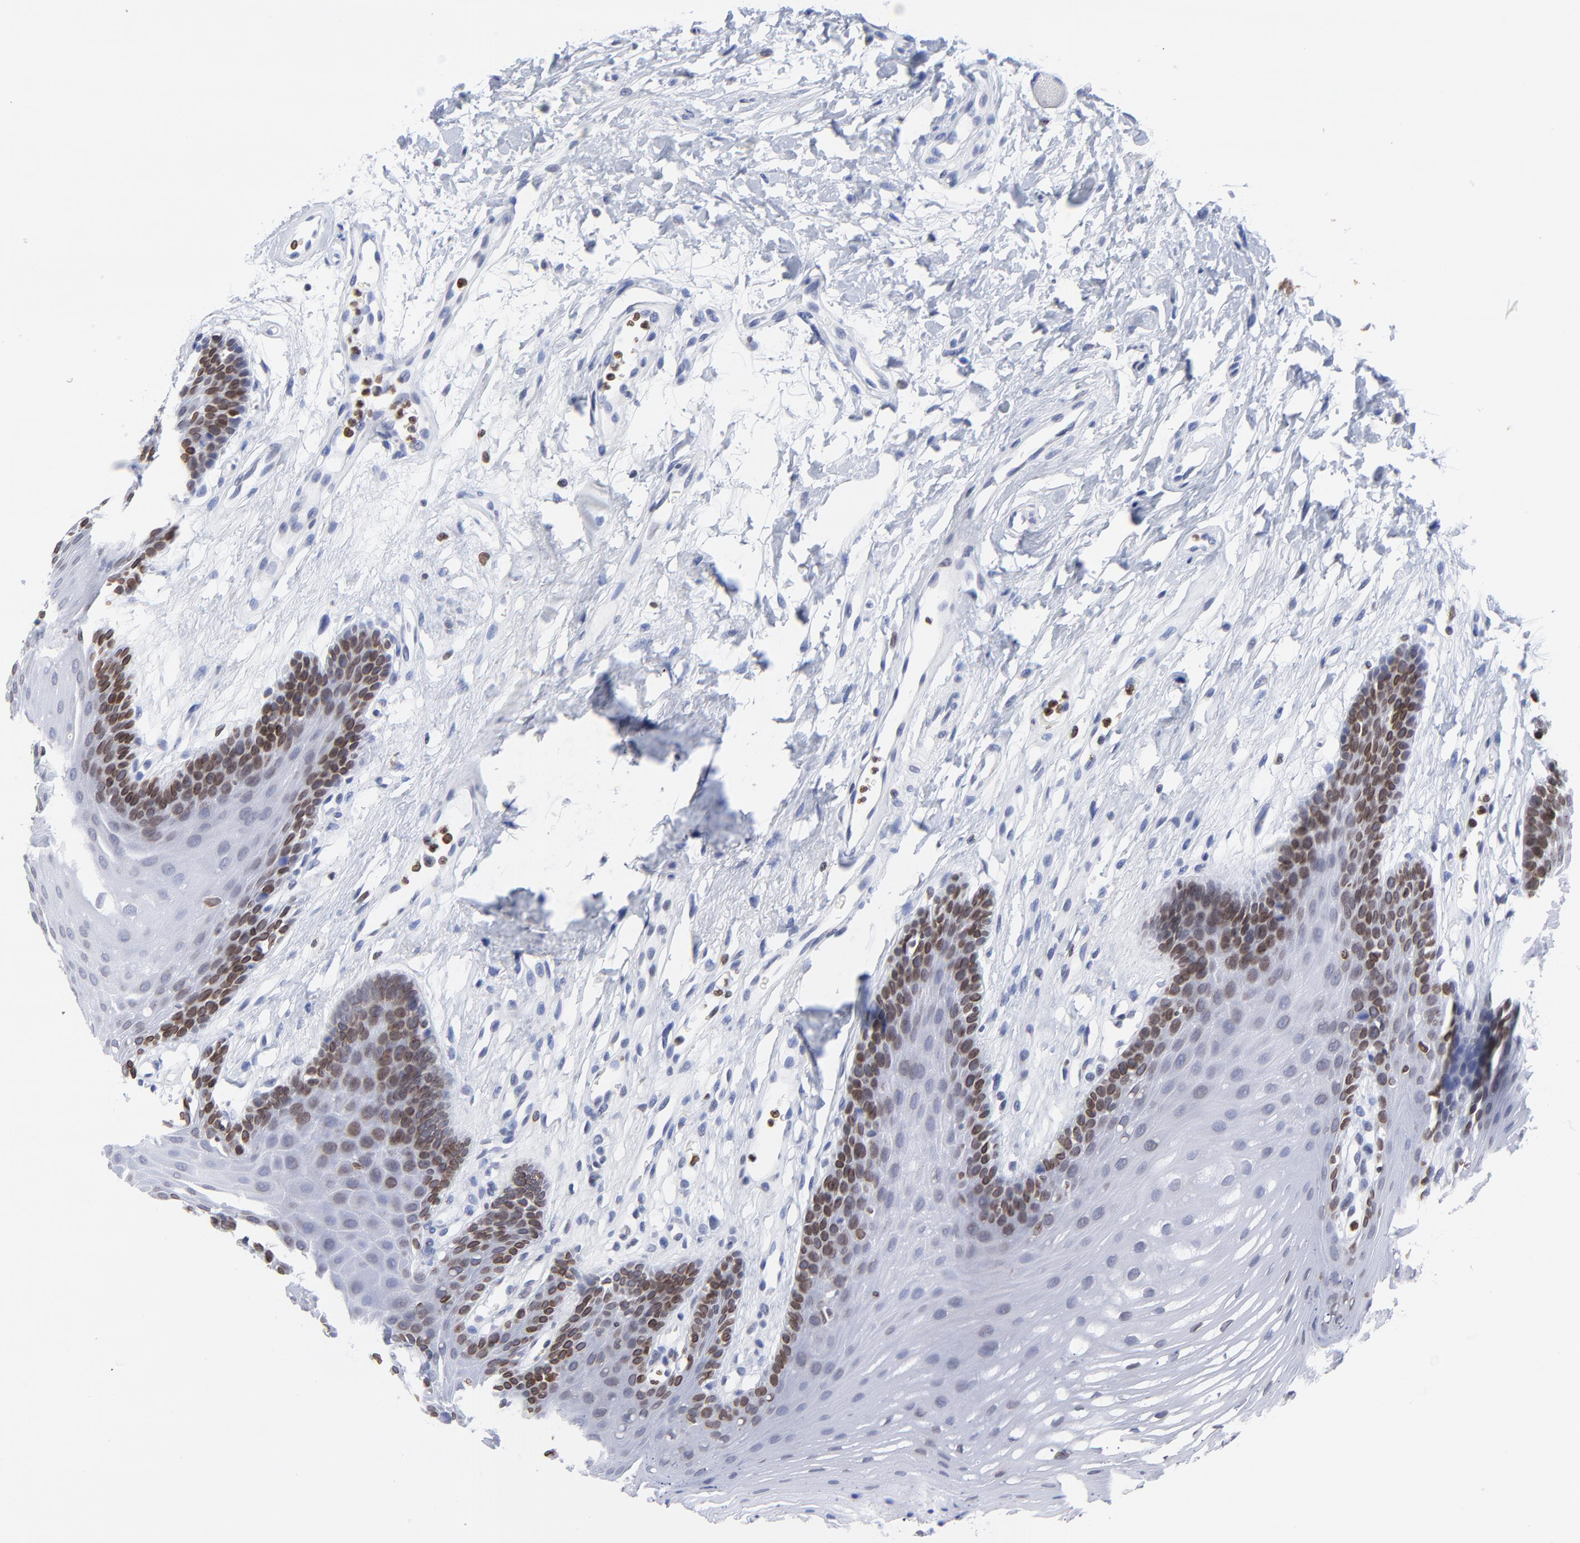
{"staining": {"intensity": "strong", "quantity": "<25%", "location": "cytoplasmic/membranous,nuclear"}, "tissue": "oral mucosa", "cell_type": "Squamous epithelial cells", "image_type": "normal", "snomed": [{"axis": "morphology", "description": "Normal tissue, NOS"}, {"axis": "topography", "description": "Oral tissue"}], "caption": "This image displays immunohistochemistry staining of benign oral mucosa, with medium strong cytoplasmic/membranous,nuclear positivity in approximately <25% of squamous epithelial cells.", "gene": "THAP7", "patient": {"sex": "male", "age": 62}}